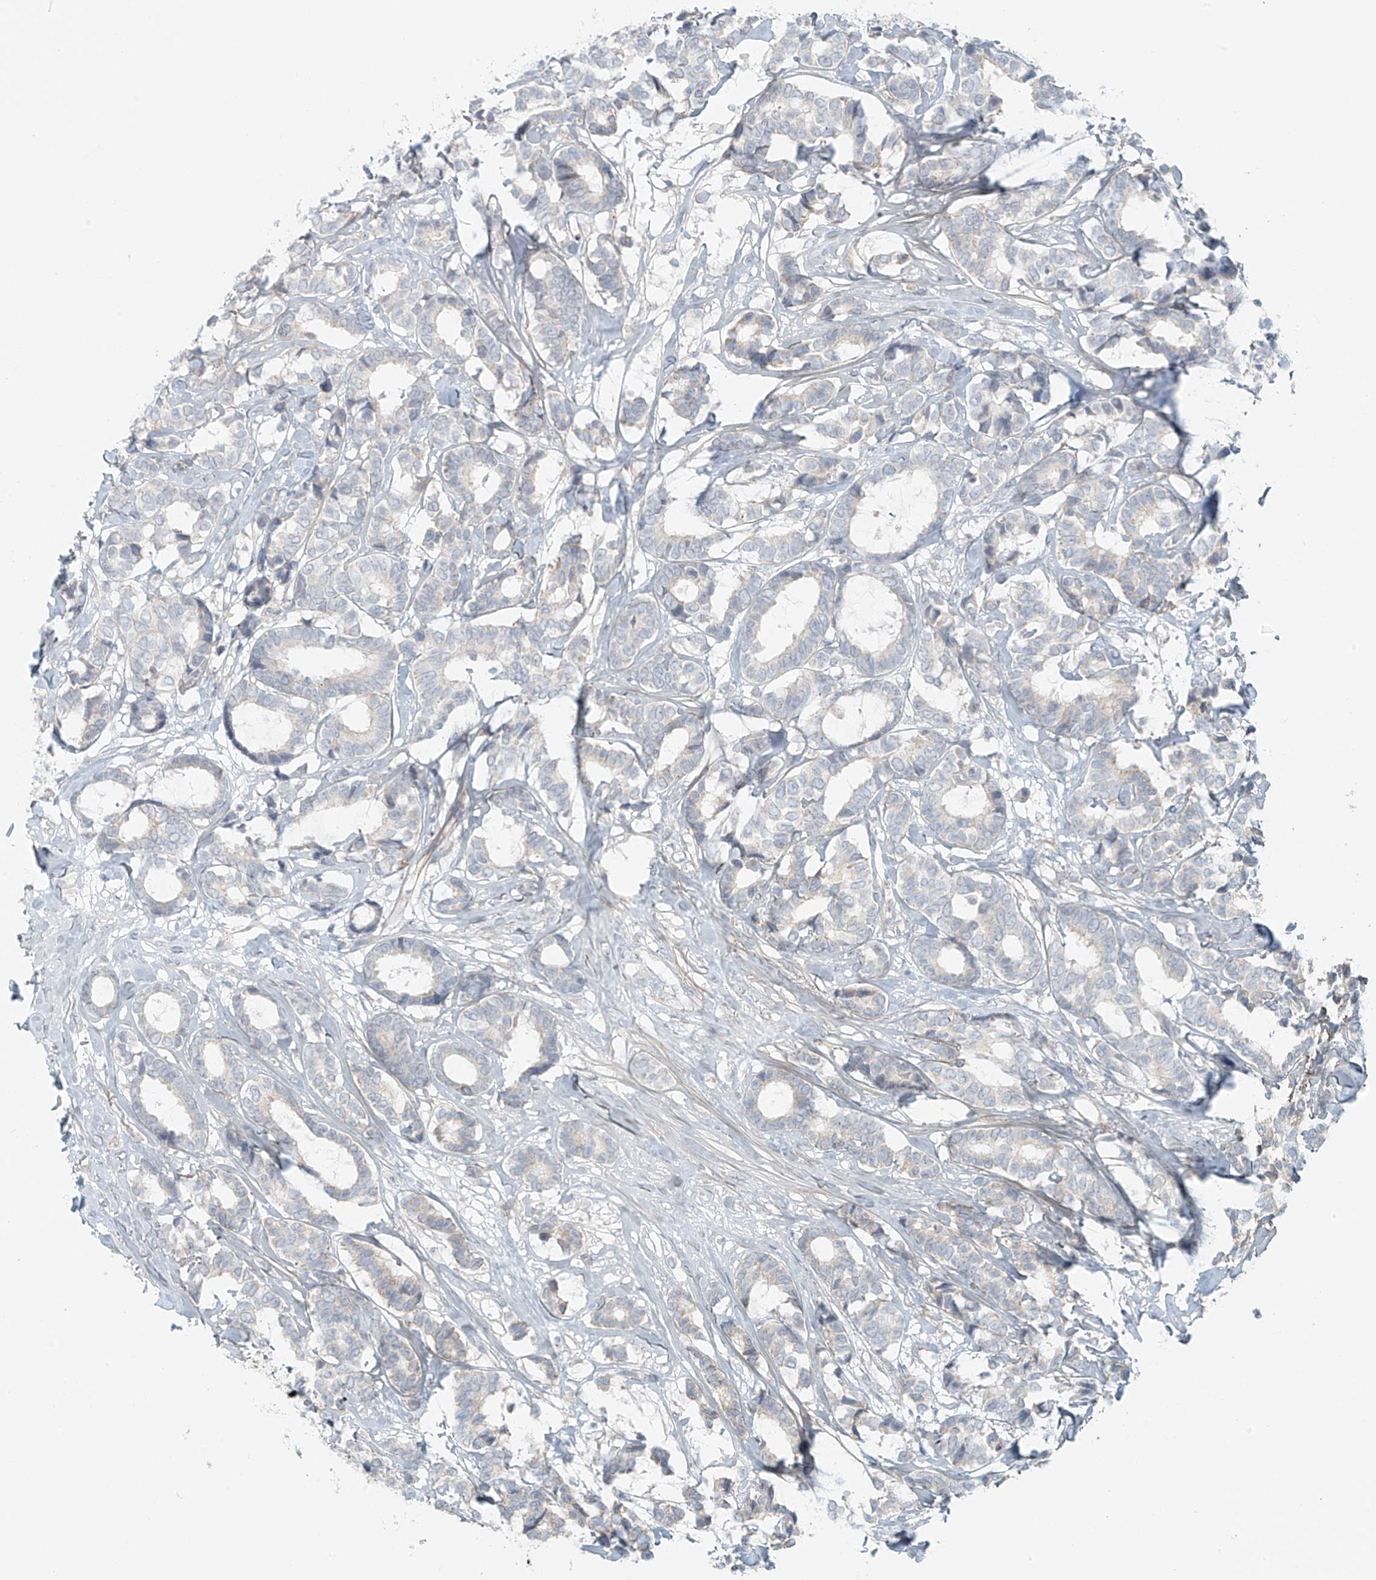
{"staining": {"intensity": "negative", "quantity": "none", "location": "none"}, "tissue": "breast cancer", "cell_type": "Tumor cells", "image_type": "cancer", "snomed": [{"axis": "morphology", "description": "Duct carcinoma"}, {"axis": "topography", "description": "Breast"}], "caption": "The immunohistochemistry photomicrograph has no significant staining in tumor cells of infiltrating ductal carcinoma (breast) tissue.", "gene": "UST", "patient": {"sex": "female", "age": 87}}